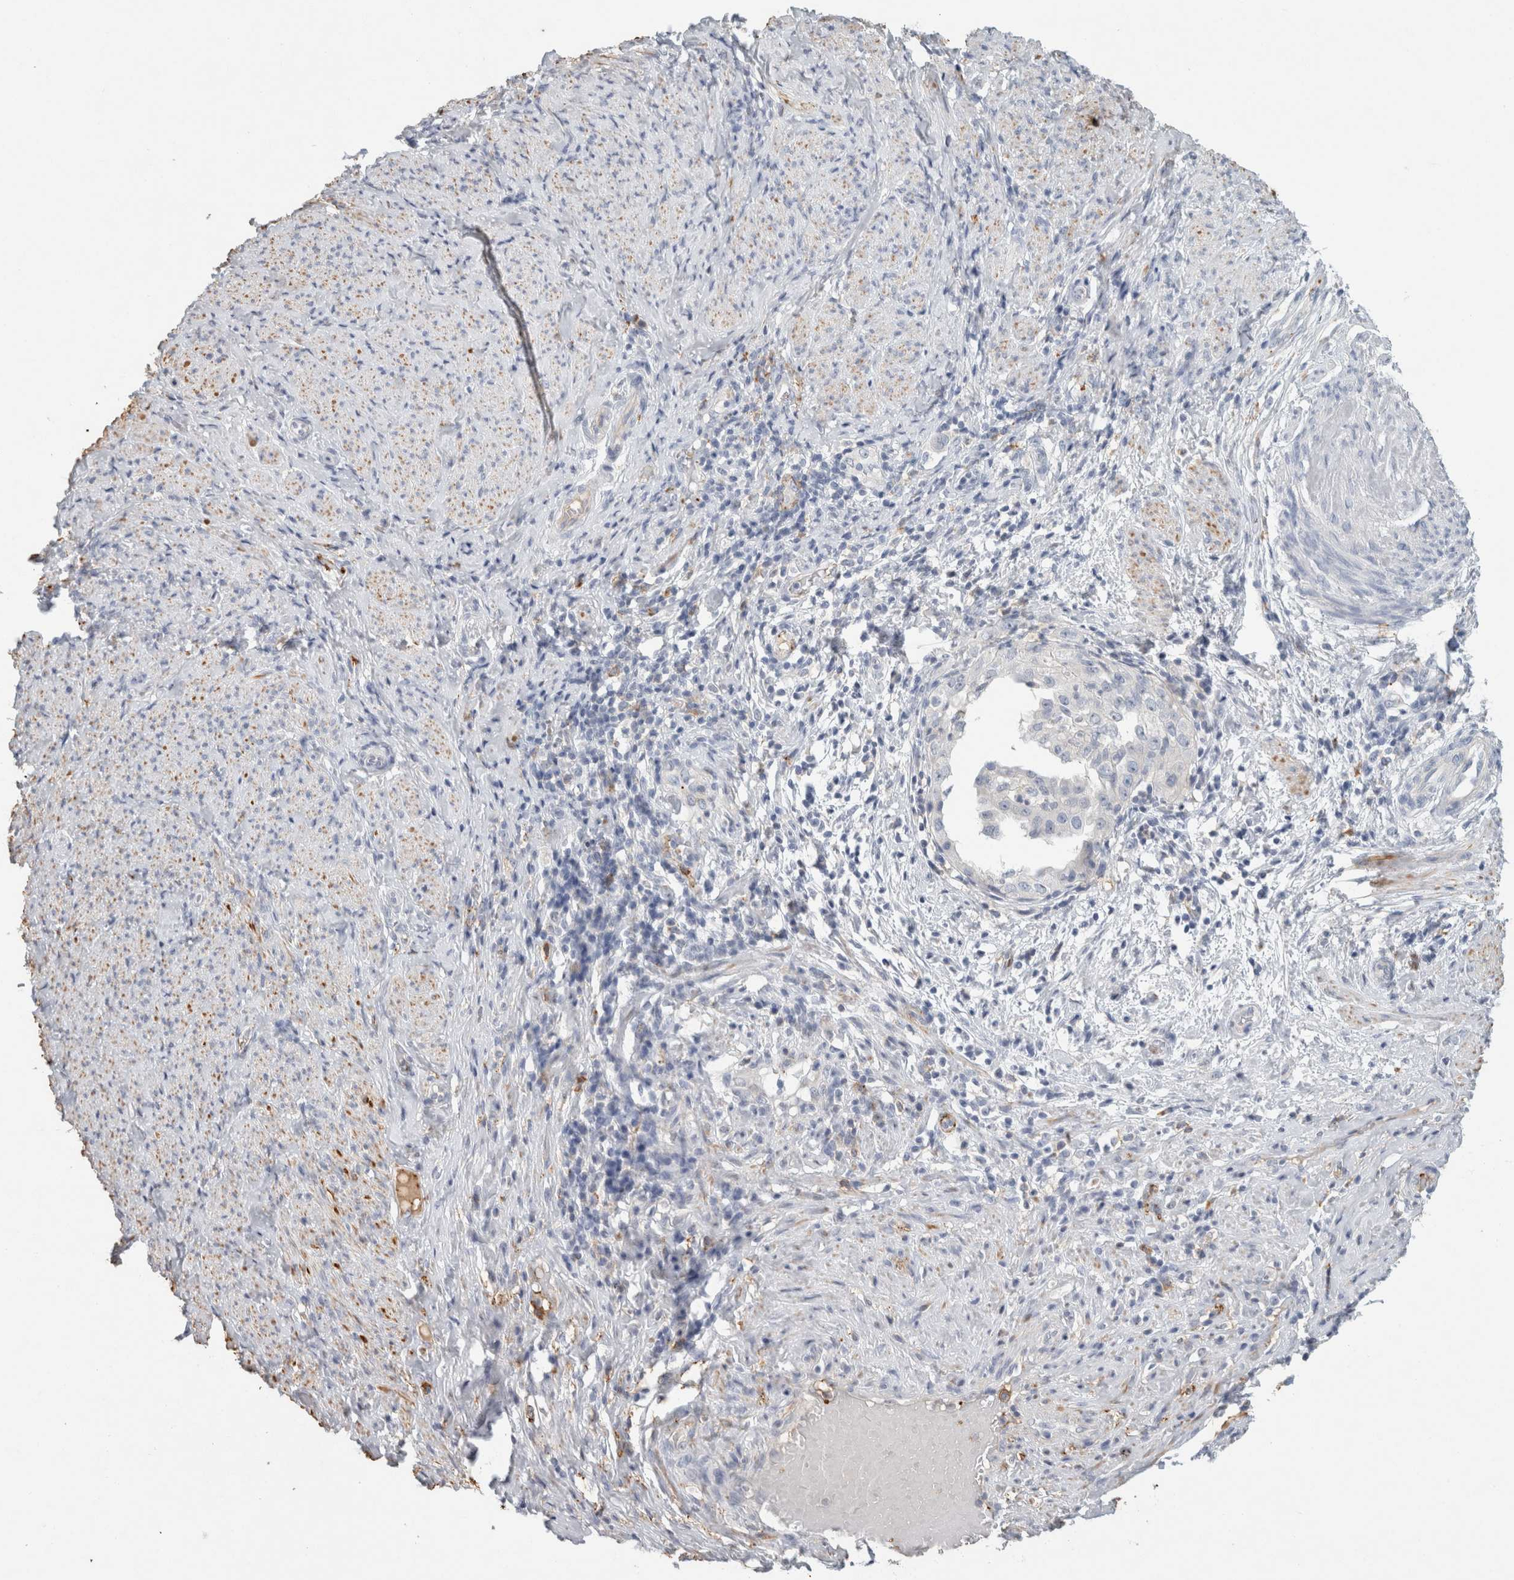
{"staining": {"intensity": "negative", "quantity": "none", "location": "none"}, "tissue": "endometrial cancer", "cell_type": "Tumor cells", "image_type": "cancer", "snomed": [{"axis": "morphology", "description": "Adenocarcinoma, NOS"}, {"axis": "topography", "description": "Endometrium"}], "caption": "IHC image of neoplastic tissue: human endometrial adenocarcinoma stained with DAB (3,3'-diaminobenzidine) displays no significant protein staining in tumor cells. (Immunohistochemistry (ihc), brightfield microscopy, high magnification).", "gene": "CD36", "patient": {"sex": "female", "age": 85}}